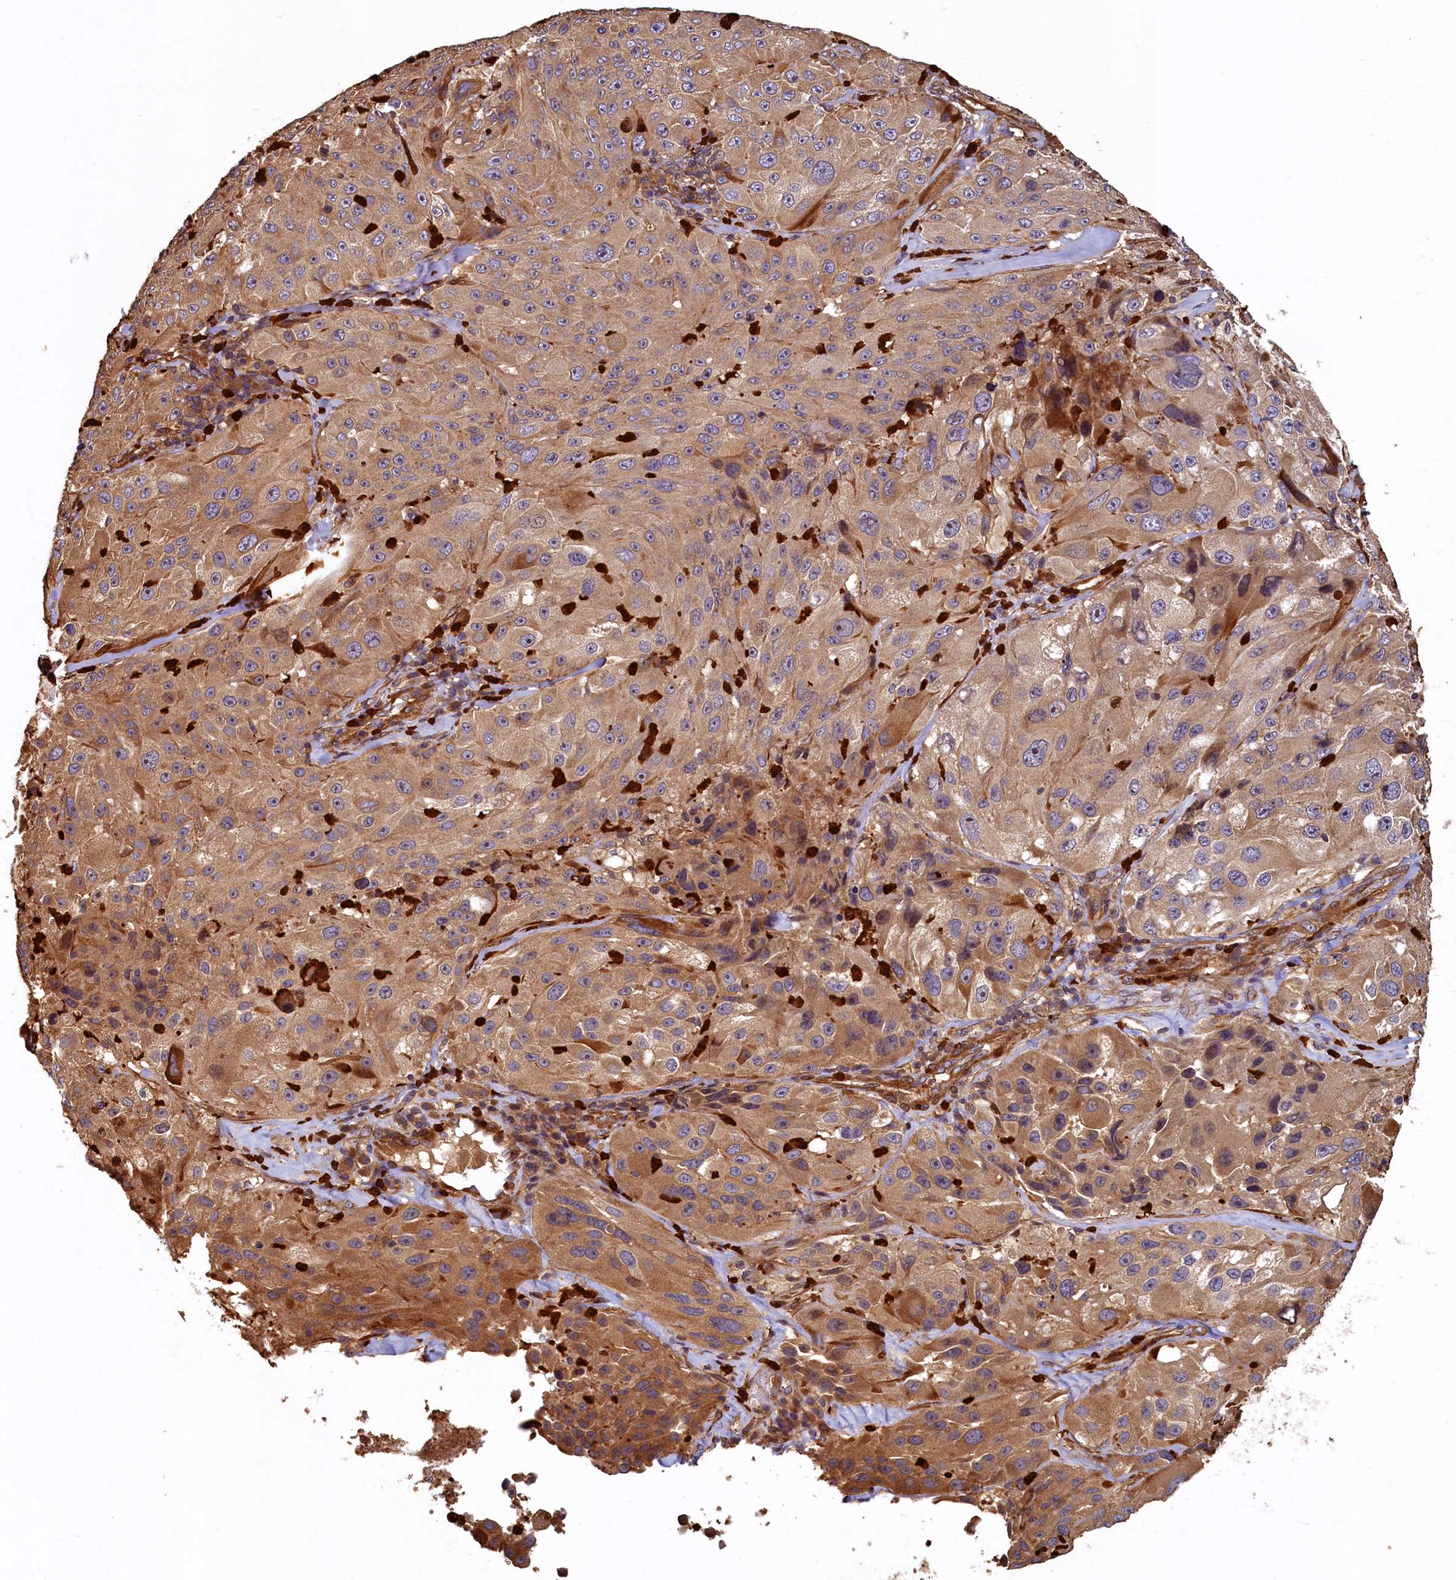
{"staining": {"intensity": "moderate", "quantity": ">75%", "location": "cytoplasmic/membranous"}, "tissue": "melanoma", "cell_type": "Tumor cells", "image_type": "cancer", "snomed": [{"axis": "morphology", "description": "Malignant melanoma, Metastatic site"}, {"axis": "topography", "description": "Lymph node"}], "caption": "Protein staining displays moderate cytoplasmic/membranous staining in about >75% of tumor cells in melanoma.", "gene": "CCDC102B", "patient": {"sex": "male", "age": 62}}